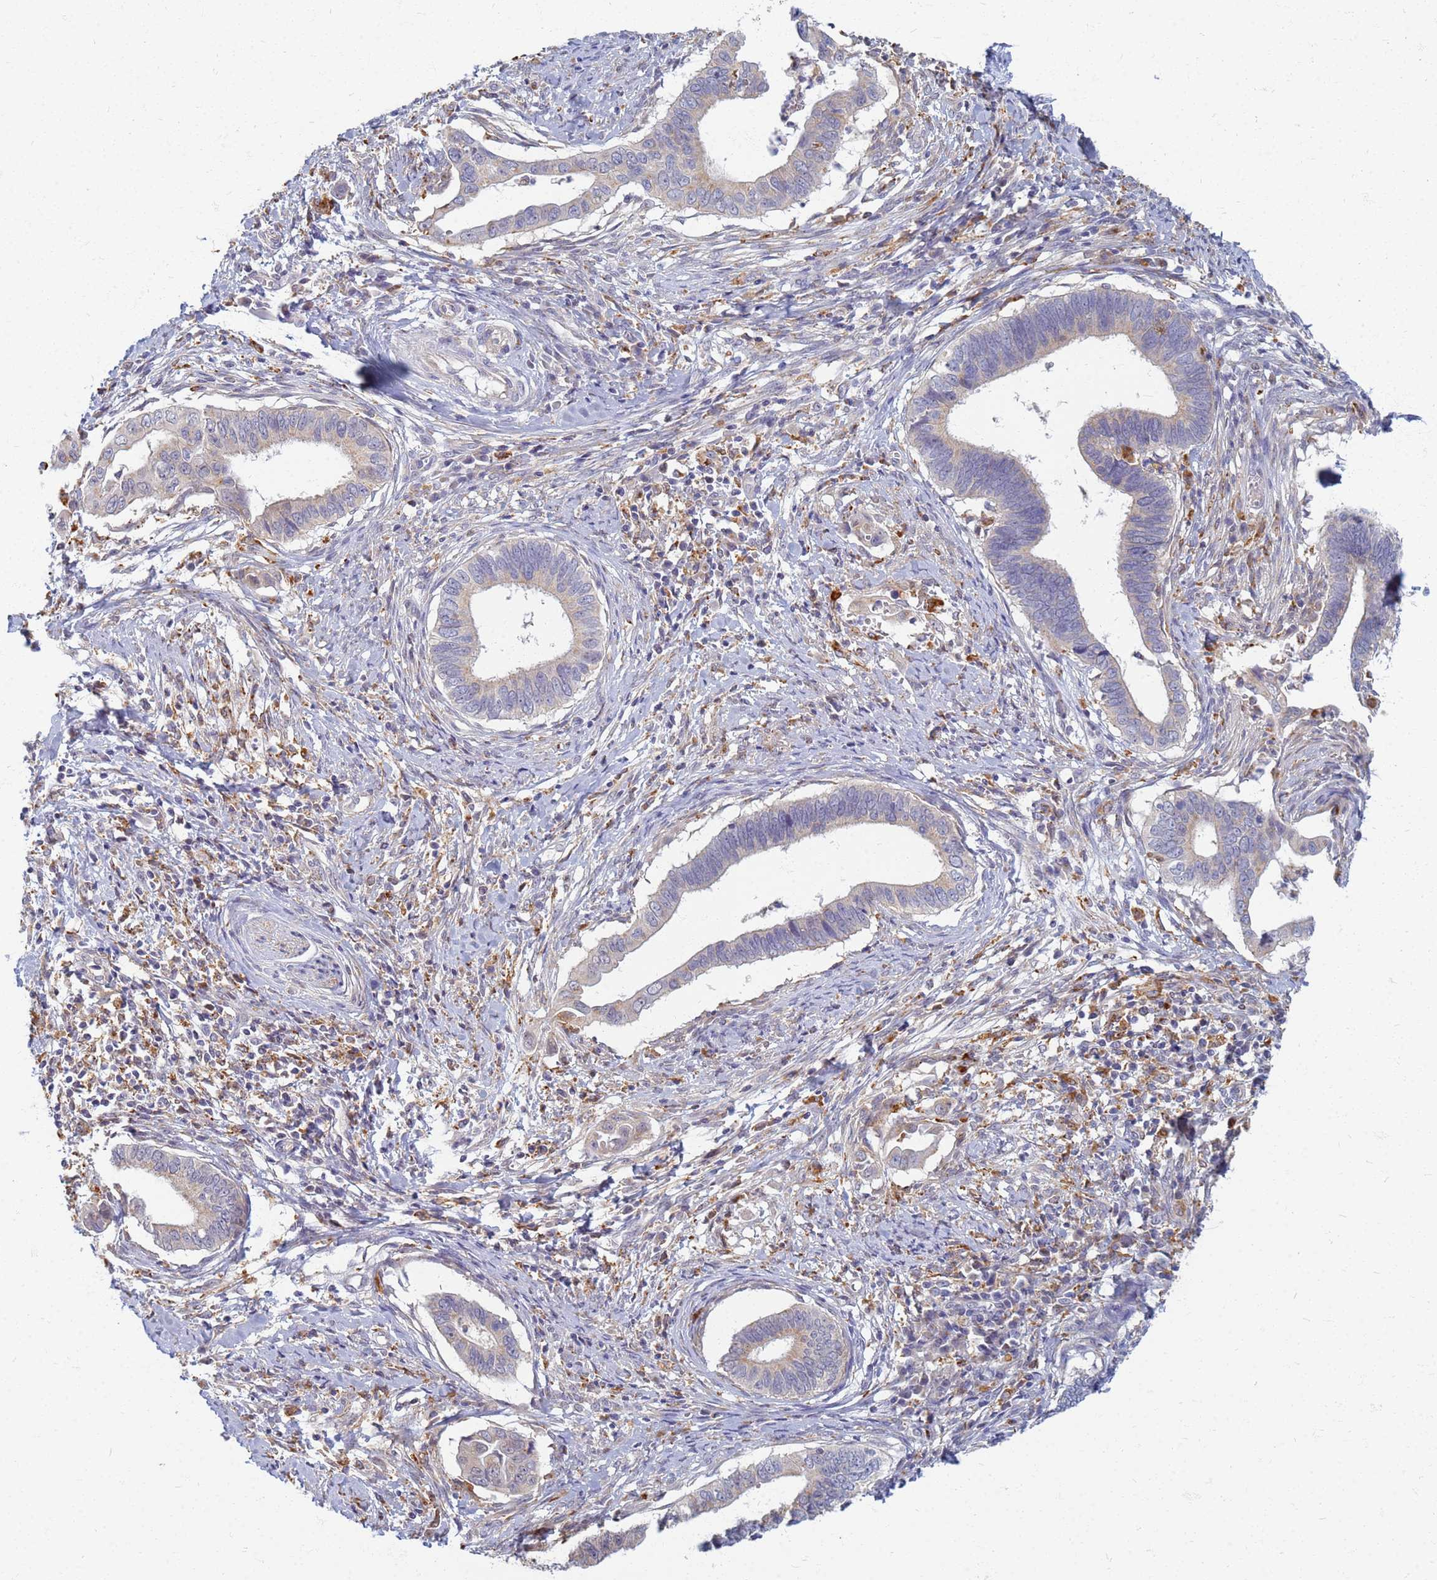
{"staining": {"intensity": "weak", "quantity": "<25%", "location": "cytoplasmic/membranous"}, "tissue": "cervical cancer", "cell_type": "Tumor cells", "image_type": "cancer", "snomed": [{"axis": "morphology", "description": "Adenocarcinoma, NOS"}, {"axis": "topography", "description": "Cervix"}], "caption": "Immunohistochemistry (IHC) of adenocarcinoma (cervical) exhibits no positivity in tumor cells.", "gene": "ATP6V1E1", "patient": {"sex": "female", "age": 42}}